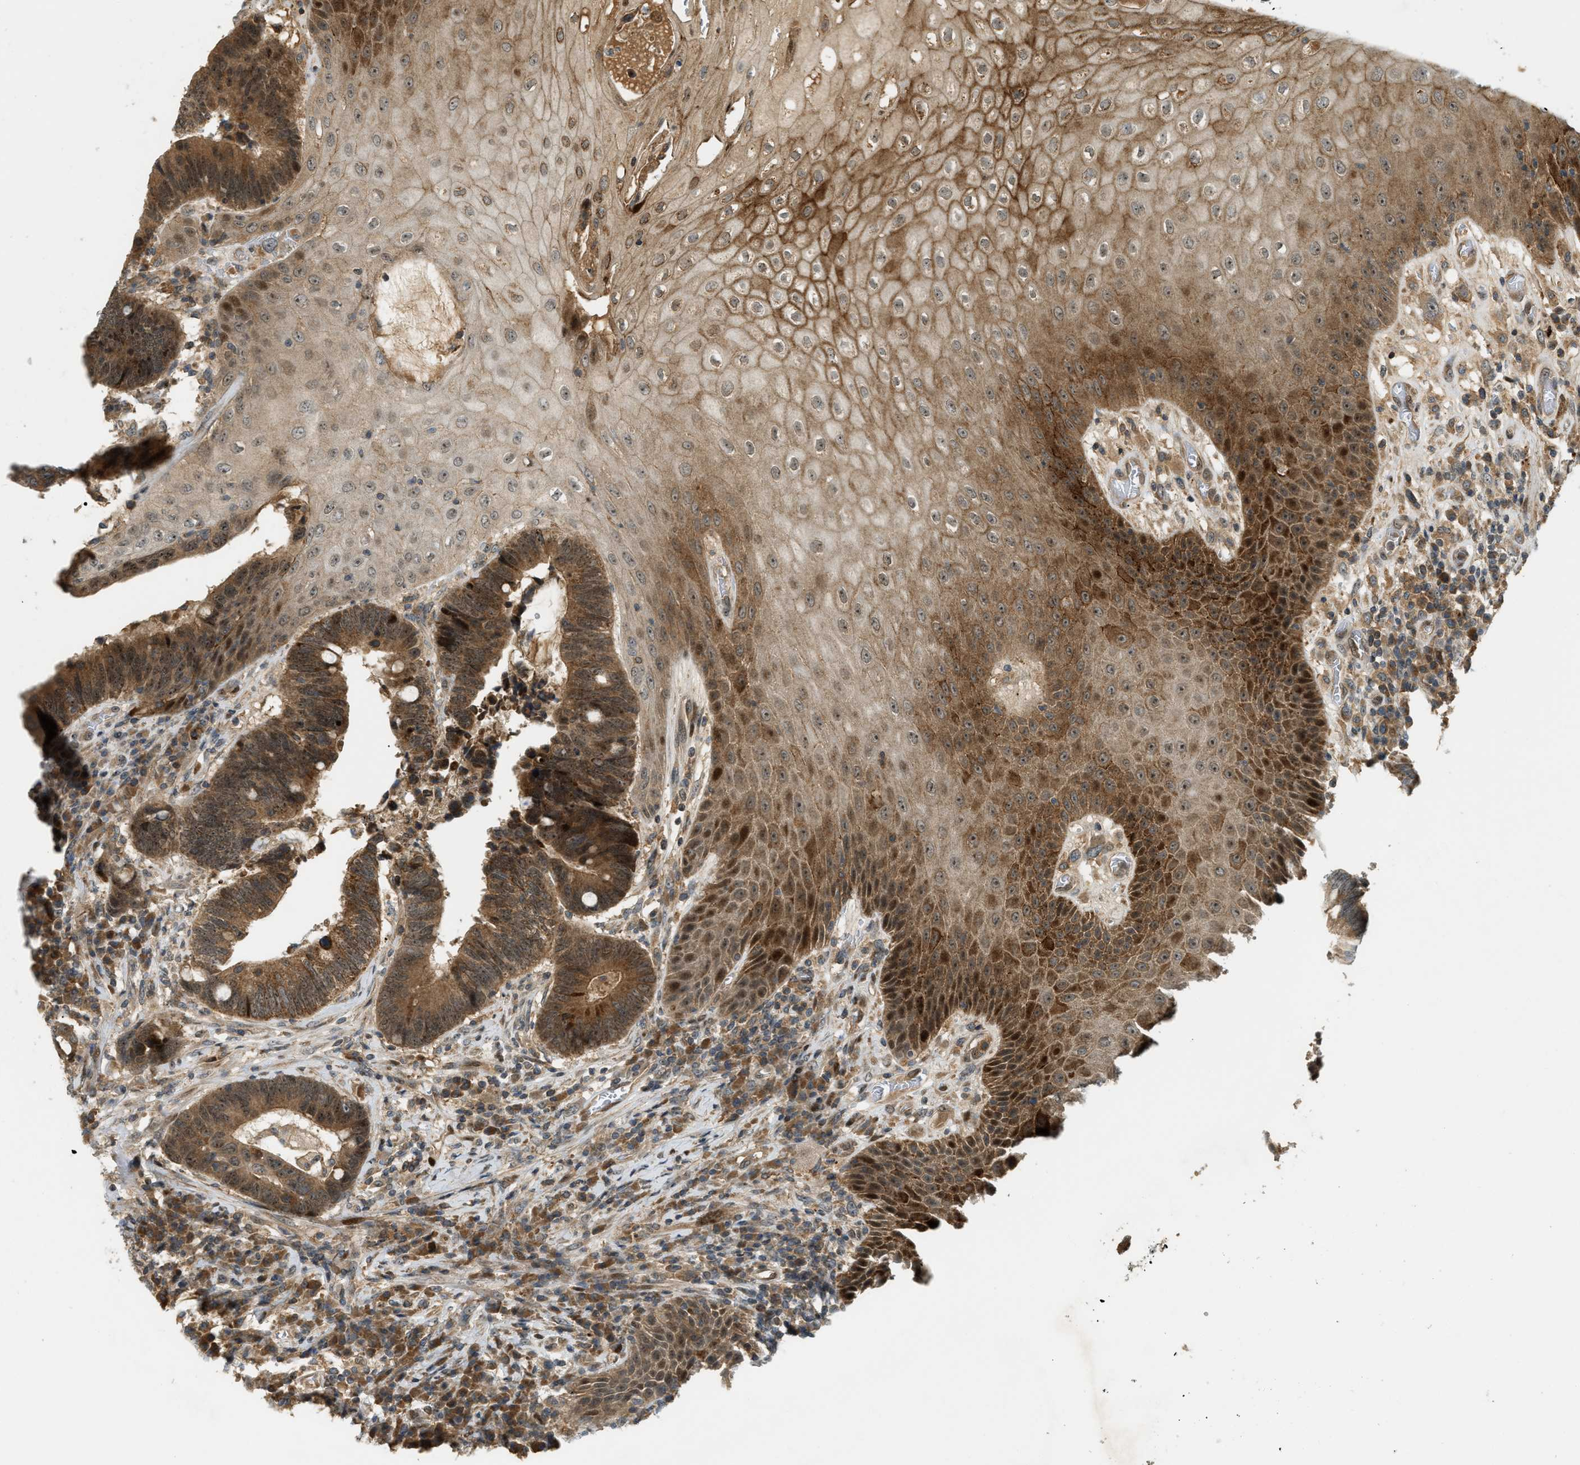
{"staining": {"intensity": "moderate", "quantity": ">75%", "location": "cytoplasmic/membranous"}, "tissue": "colorectal cancer", "cell_type": "Tumor cells", "image_type": "cancer", "snomed": [{"axis": "morphology", "description": "Adenocarcinoma, NOS"}, {"axis": "topography", "description": "Rectum"}, {"axis": "topography", "description": "Anal"}], "caption": "Immunohistochemical staining of colorectal adenocarcinoma reveals medium levels of moderate cytoplasmic/membranous protein staining in approximately >75% of tumor cells.", "gene": "TRAPPC14", "patient": {"sex": "female", "age": 89}}